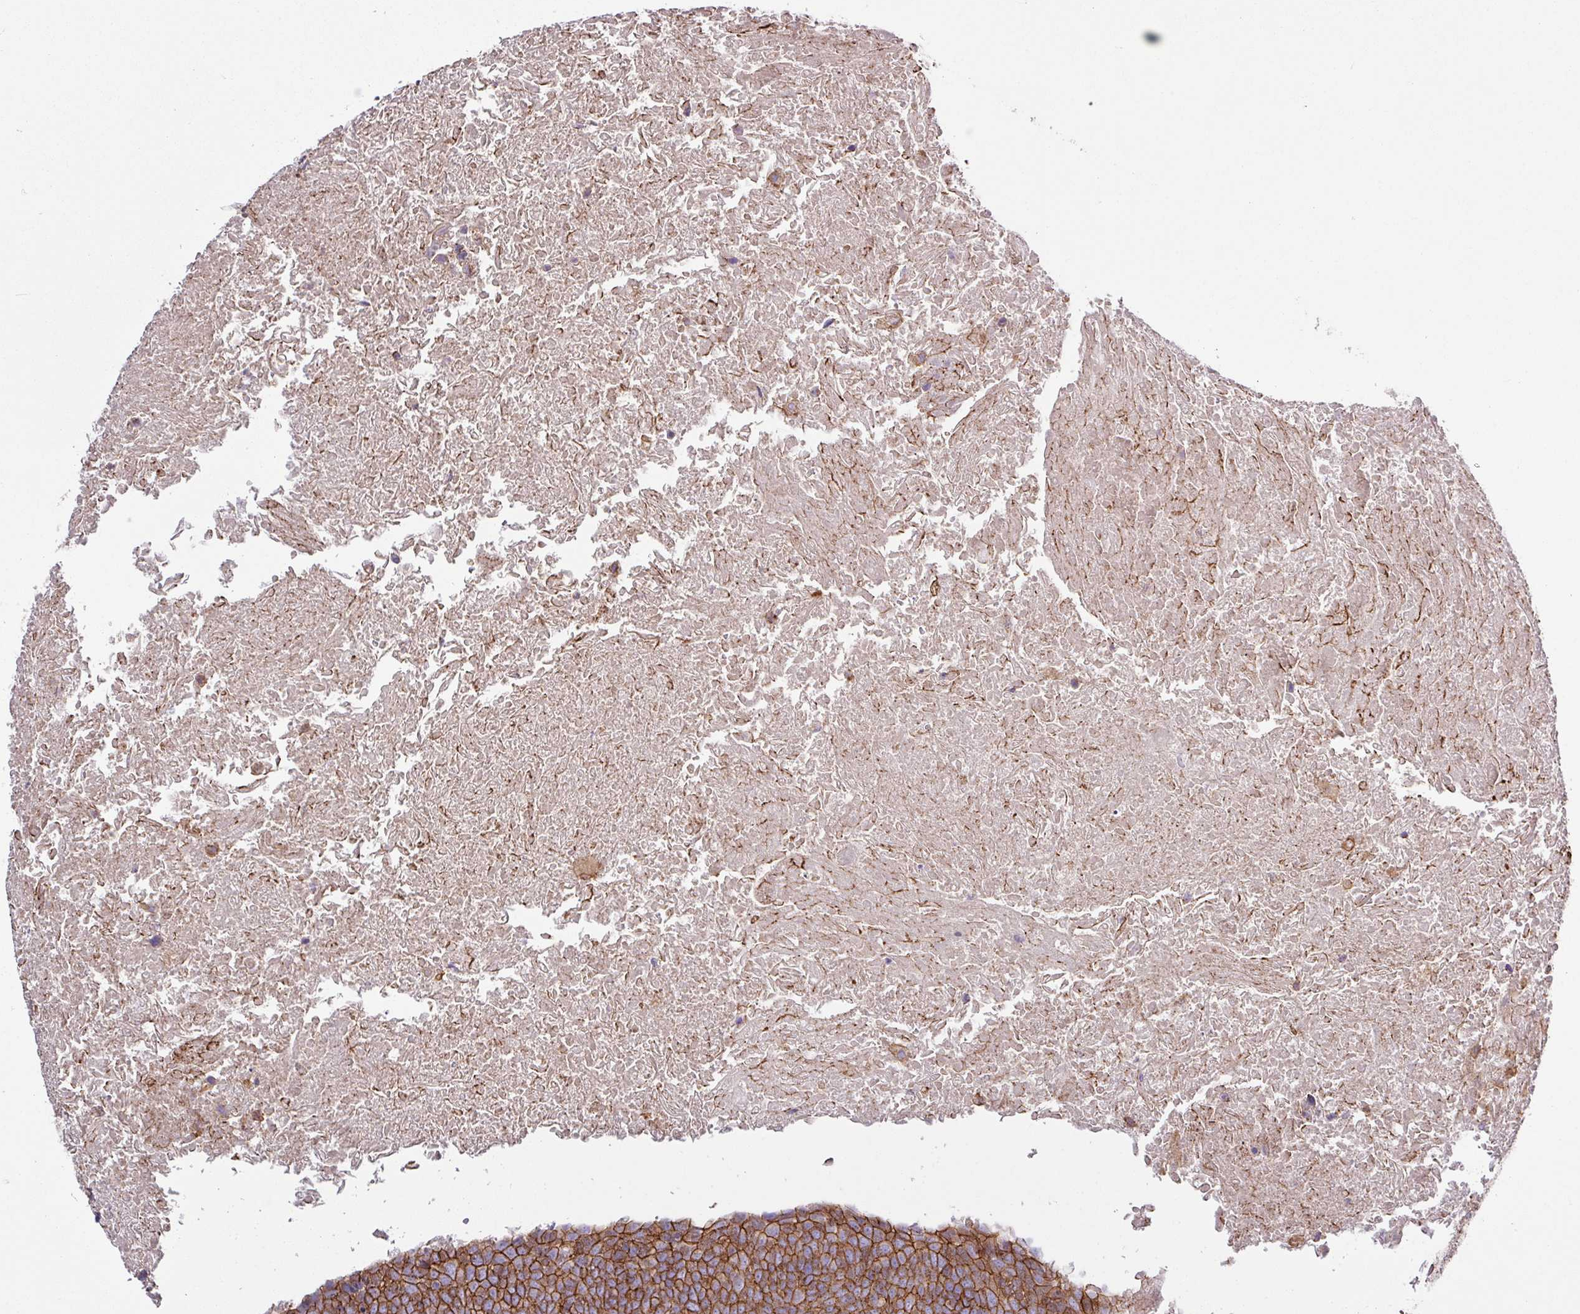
{"staining": {"intensity": "strong", "quantity": ">75%", "location": "cytoplasmic/membranous"}, "tissue": "head and neck cancer", "cell_type": "Tumor cells", "image_type": "cancer", "snomed": [{"axis": "morphology", "description": "Squamous cell carcinoma, NOS"}, {"axis": "morphology", "description": "Squamous cell carcinoma, metastatic, NOS"}, {"axis": "topography", "description": "Lymph node"}, {"axis": "topography", "description": "Head-Neck"}], "caption": "Immunohistochemical staining of human head and neck cancer displays strong cytoplasmic/membranous protein expression in approximately >75% of tumor cells.", "gene": "RIC1", "patient": {"sex": "male", "age": 62}}